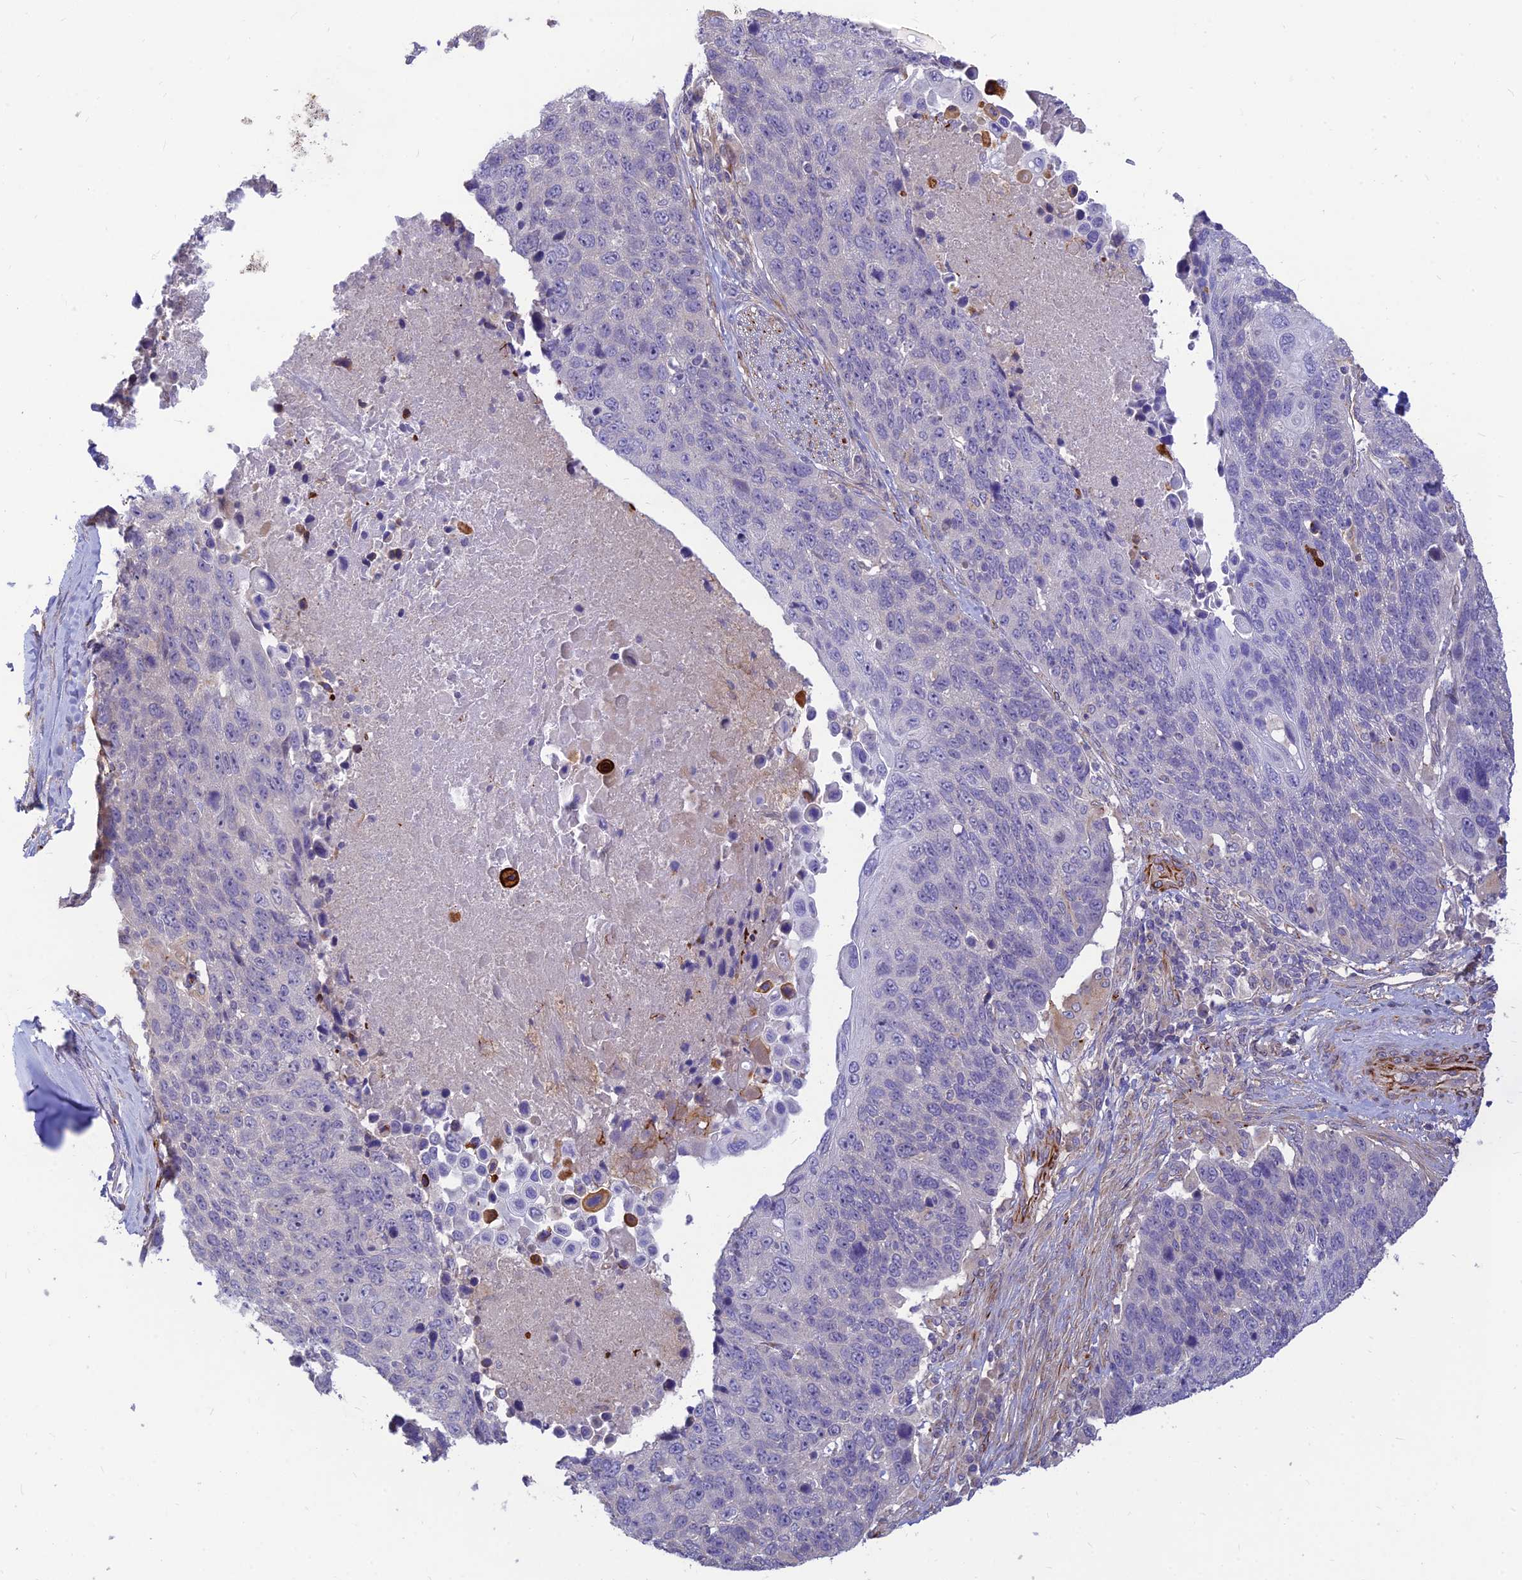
{"staining": {"intensity": "negative", "quantity": "none", "location": "none"}, "tissue": "lung cancer", "cell_type": "Tumor cells", "image_type": "cancer", "snomed": [{"axis": "morphology", "description": "Normal tissue, NOS"}, {"axis": "morphology", "description": "Squamous cell carcinoma, NOS"}, {"axis": "topography", "description": "Lymph node"}, {"axis": "topography", "description": "Lung"}], "caption": "The image demonstrates no staining of tumor cells in lung cancer (squamous cell carcinoma). (Stains: DAB (3,3'-diaminobenzidine) immunohistochemistry with hematoxylin counter stain, Microscopy: brightfield microscopy at high magnification).", "gene": "ST8SIA5", "patient": {"sex": "male", "age": 66}}